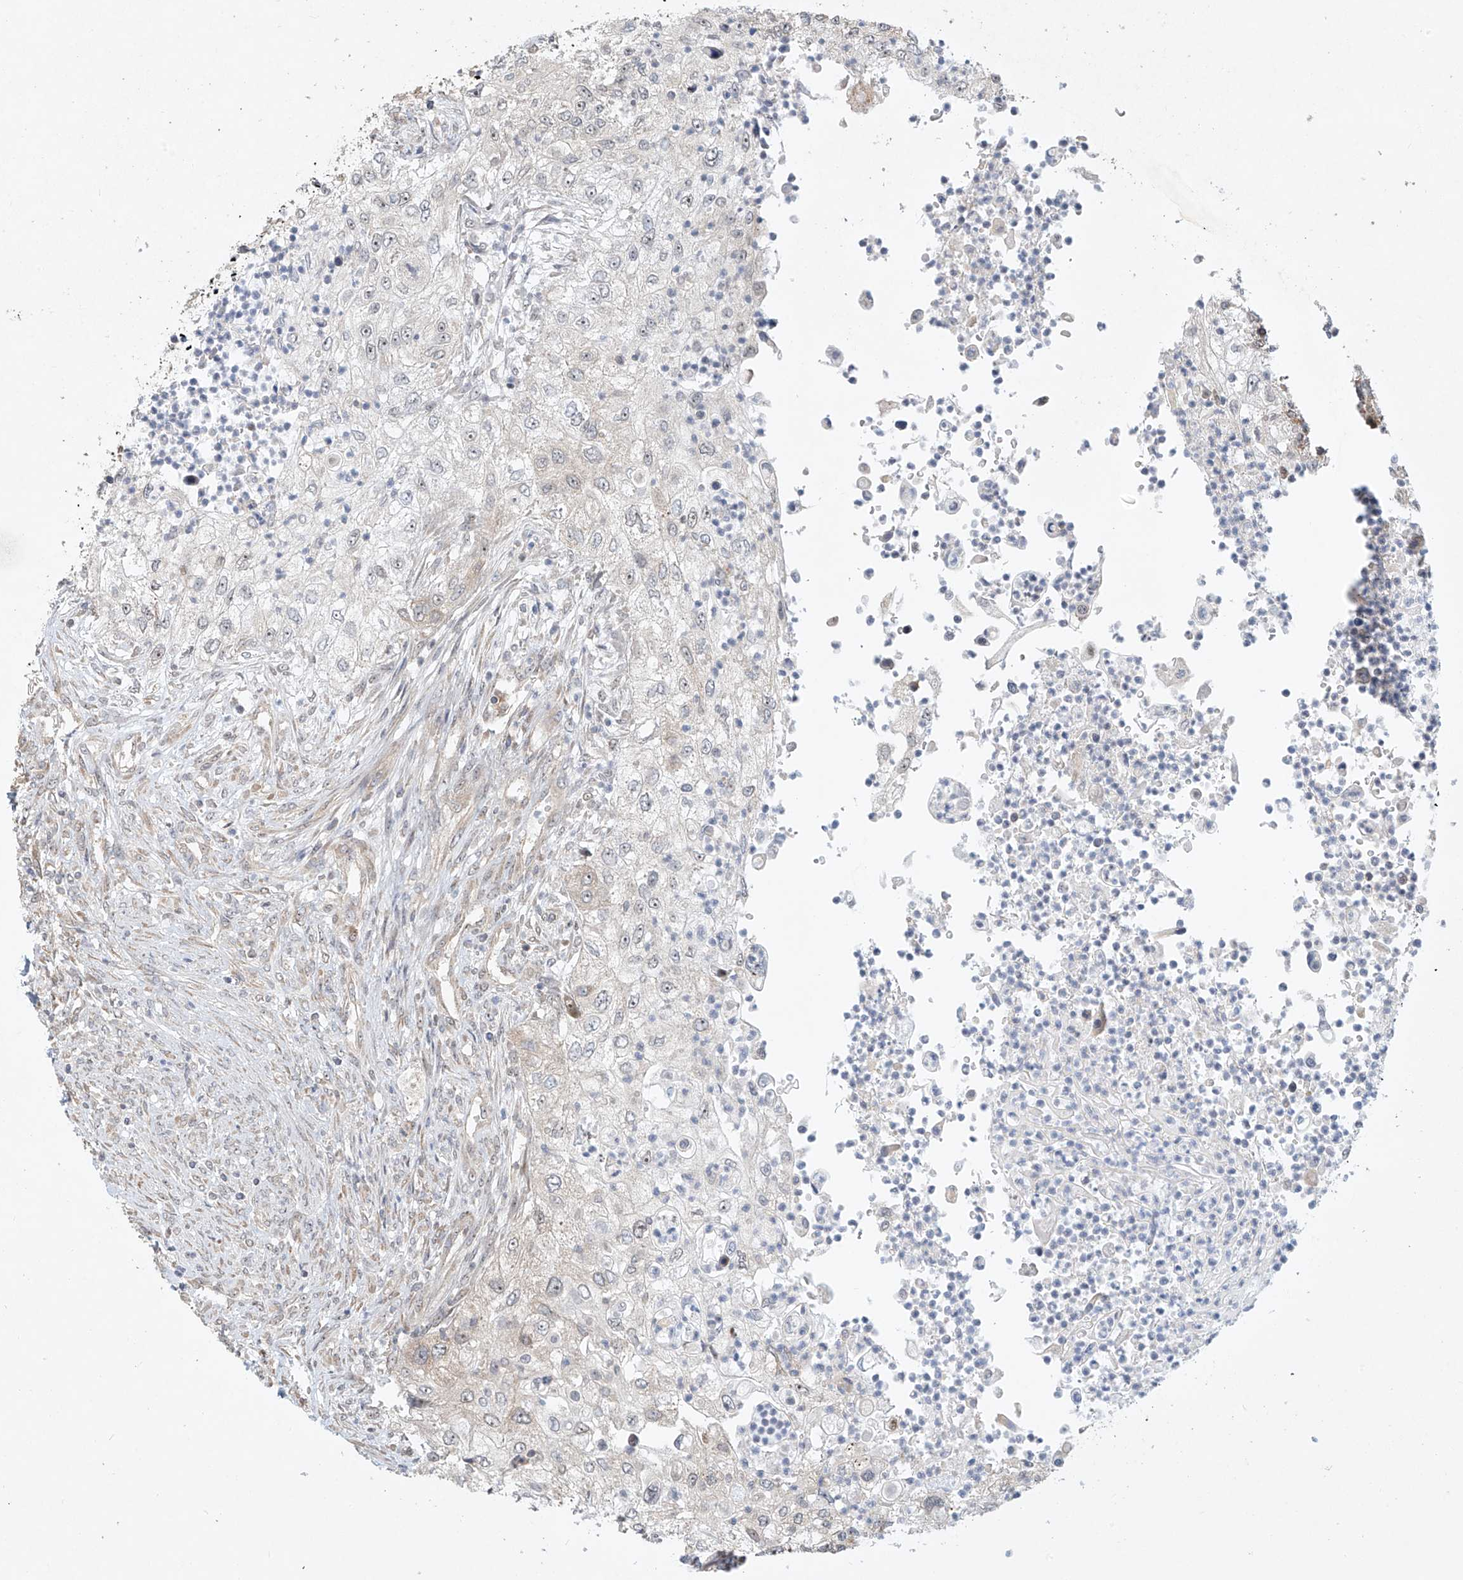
{"staining": {"intensity": "negative", "quantity": "none", "location": "none"}, "tissue": "urothelial cancer", "cell_type": "Tumor cells", "image_type": "cancer", "snomed": [{"axis": "morphology", "description": "Urothelial carcinoma, High grade"}, {"axis": "topography", "description": "Urinary bladder"}], "caption": "Immunohistochemistry of high-grade urothelial carcinoma reveals no positivity in tumor cells.", "gene": "TASP1", "patient": {"sex": "female", "age": 60}}